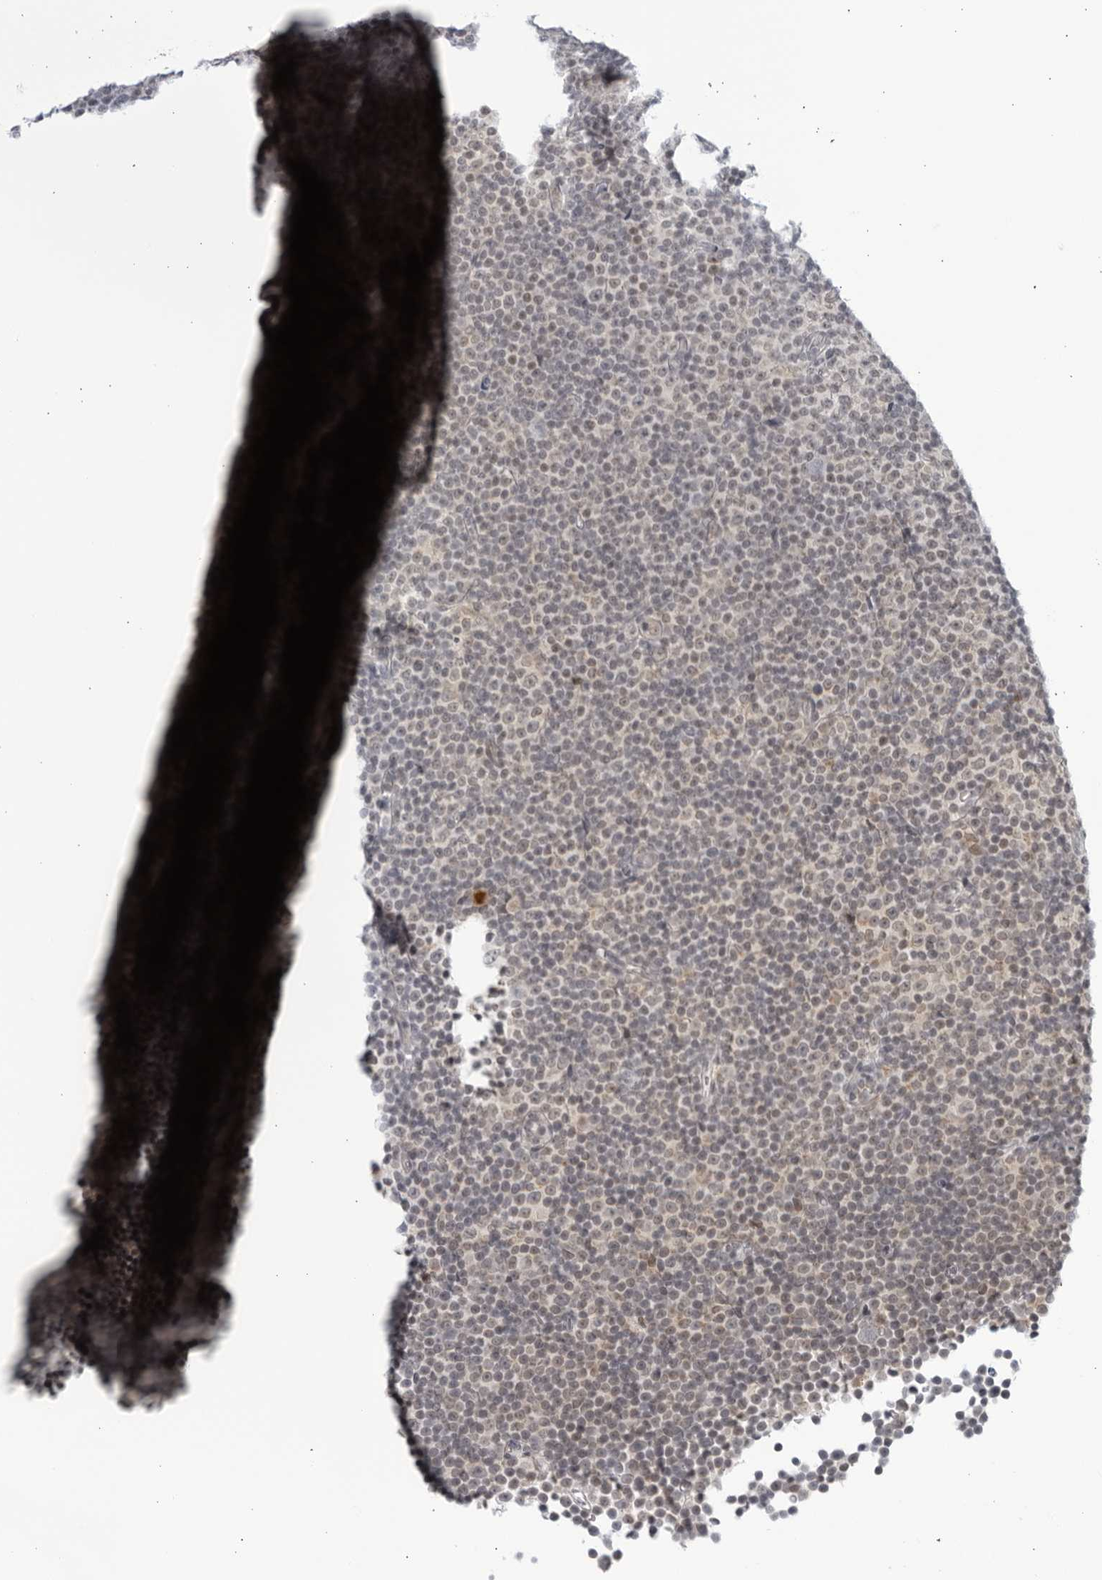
{"staining": {"intensity": "weak", "quantity": "<25%", "location": "cytoplasmic/membranous"}, "tissue": "lymphoma", "cell_type": "Tumor cells", "image_type": "cancer", "snomed": [{"axis": "morphology", "description": "Malignant lymphoma, non-Hodgkin's type, Low grade"}, {"axis": "topography", "description": "Lymph node"}], "caption": "Lymphoma stained for a protein using IHC reveals no expression tumor cells.", "gene": "WDTC1", "patient": {"sex": "female", "age": 67}}